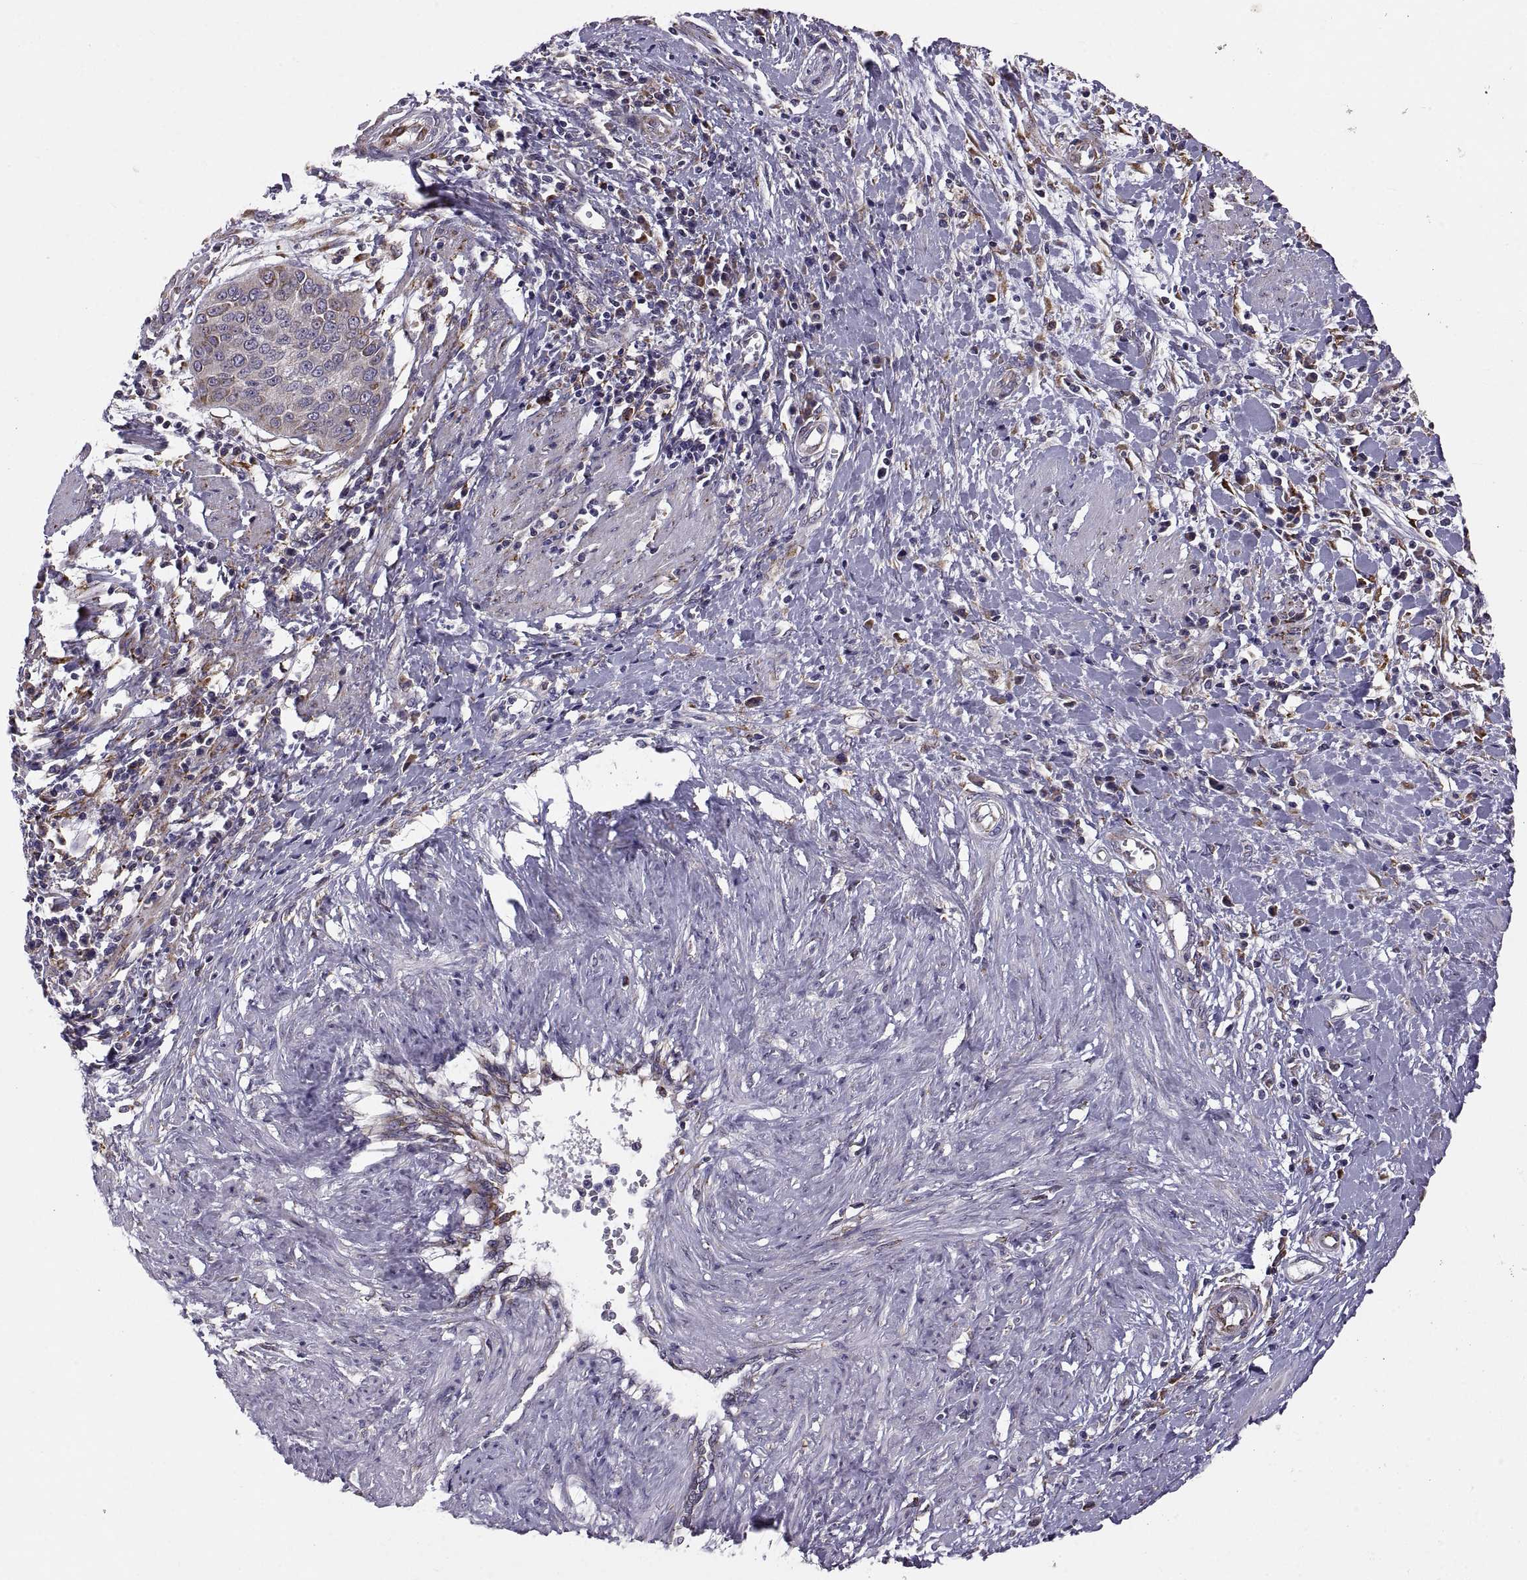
{"staining": {"intensity": "moderate", "quantity": "<25%", "location": "cytoplasmic/membranous"}, "tissue": "cervical cancer", "cell_type": "Tumor cells", "image_type": "cancer", "snomed": [{"axis": "morphology", "description": "Squamous cell carcinoma, NOS"}, {"axis": "topography", "description": "Cervix"}], "caption": "IHC of cervical cancer reveals low levels of moderate cytoplasmic/membranous staining in approximately <25% of tumor cells.", "gene": "PLEKHB2", "patient": {"sex": "female", "age": 39}}